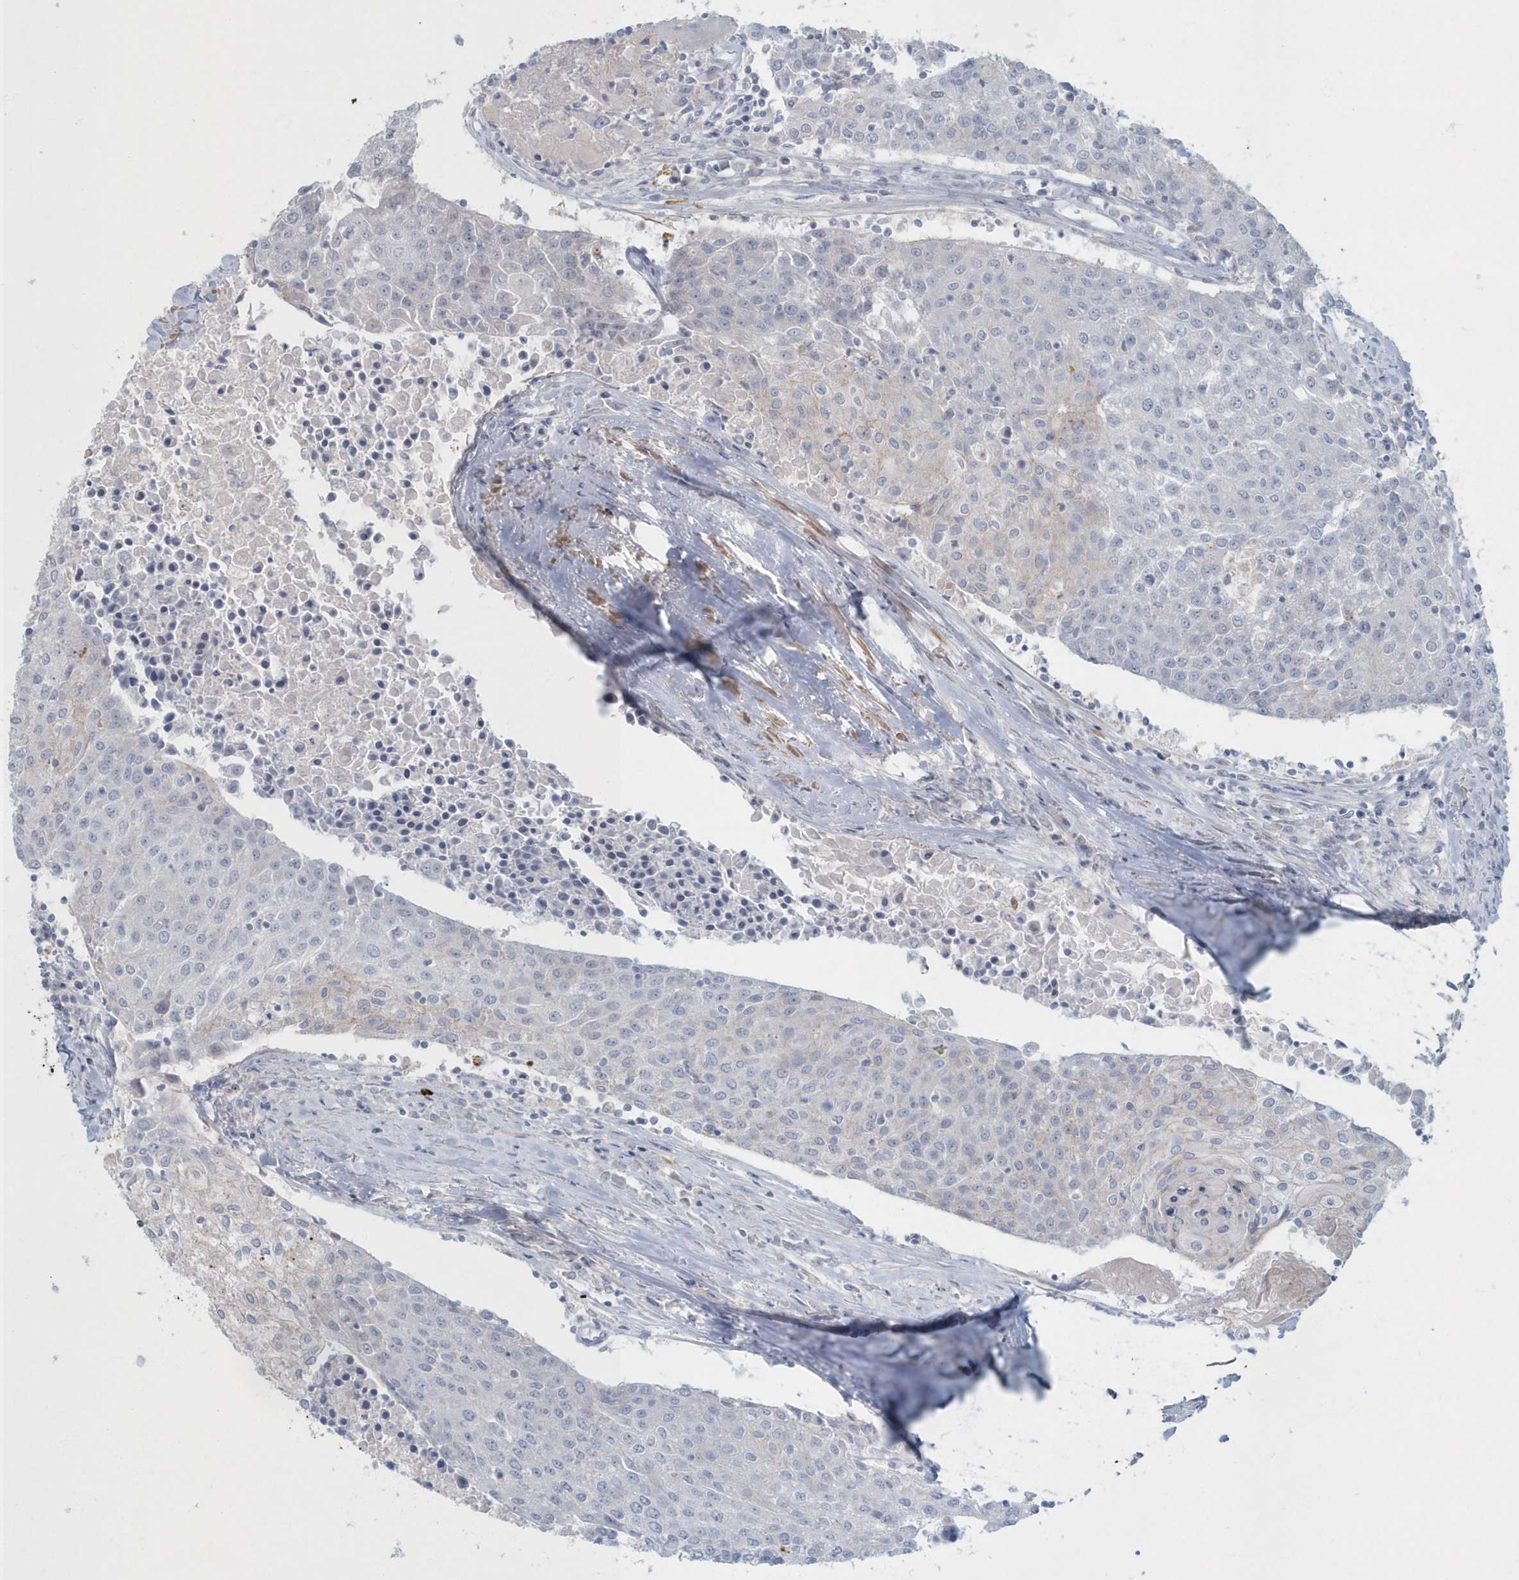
{"staining": {"intensity": "negative", "quantity": "none", "location": "none"}, "tissue": "urothelial cancer", "cell_type": "Tumor cells", "image_type": "cancer", "snomed": [{"axis": "morphology", "description": "Urothelial carcinoma, High grade"}, {"axis": "topography", "description": "Urinary bladder"}], "caption": "This is an immunohistochemistry micrograph of urothelial cancer. There is no positivity in tumor cells.", "gene": "MYOT", "patient": {"sex": "female", "age": 85}}